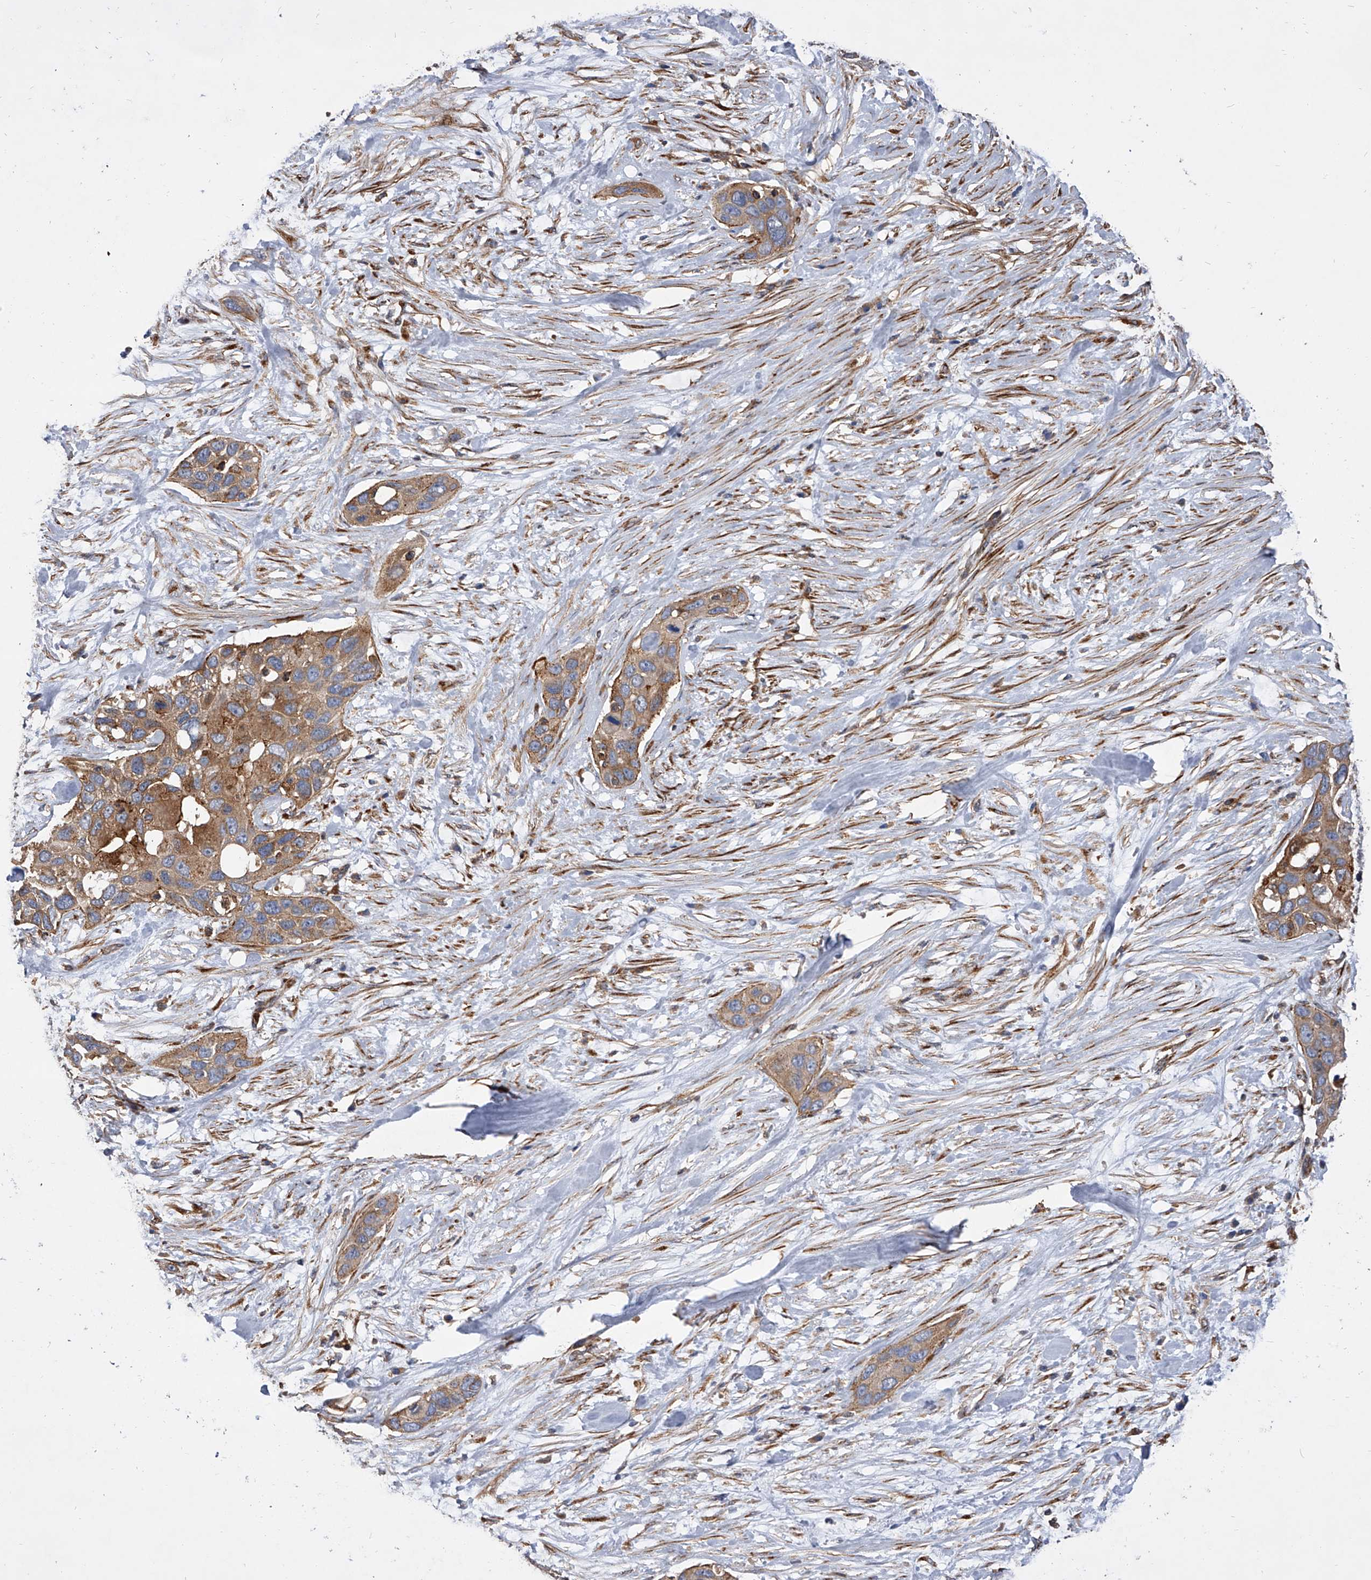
{"staining": {"intensity": "moderate", "quantity": ">75%", "location": "cytoplasmic/membranous"}, "tissue": "pancreatic cancer", "cell_type": "Tumor cells", "image_type": "cancer", "snomed": [{"axis": "morphology", "description": "Adenocarcinoma, NOS"}, {"axis": "topography", "description": "Pancreas"}], "caption": "Tumor cells exhibit medium levels of moderate cytoplasmic/membranous expression in approximately >75% of cells in pancreatic adenocarcinoma.", "gene": "PISD", "patient": {"sex": "female", "age": 60}}